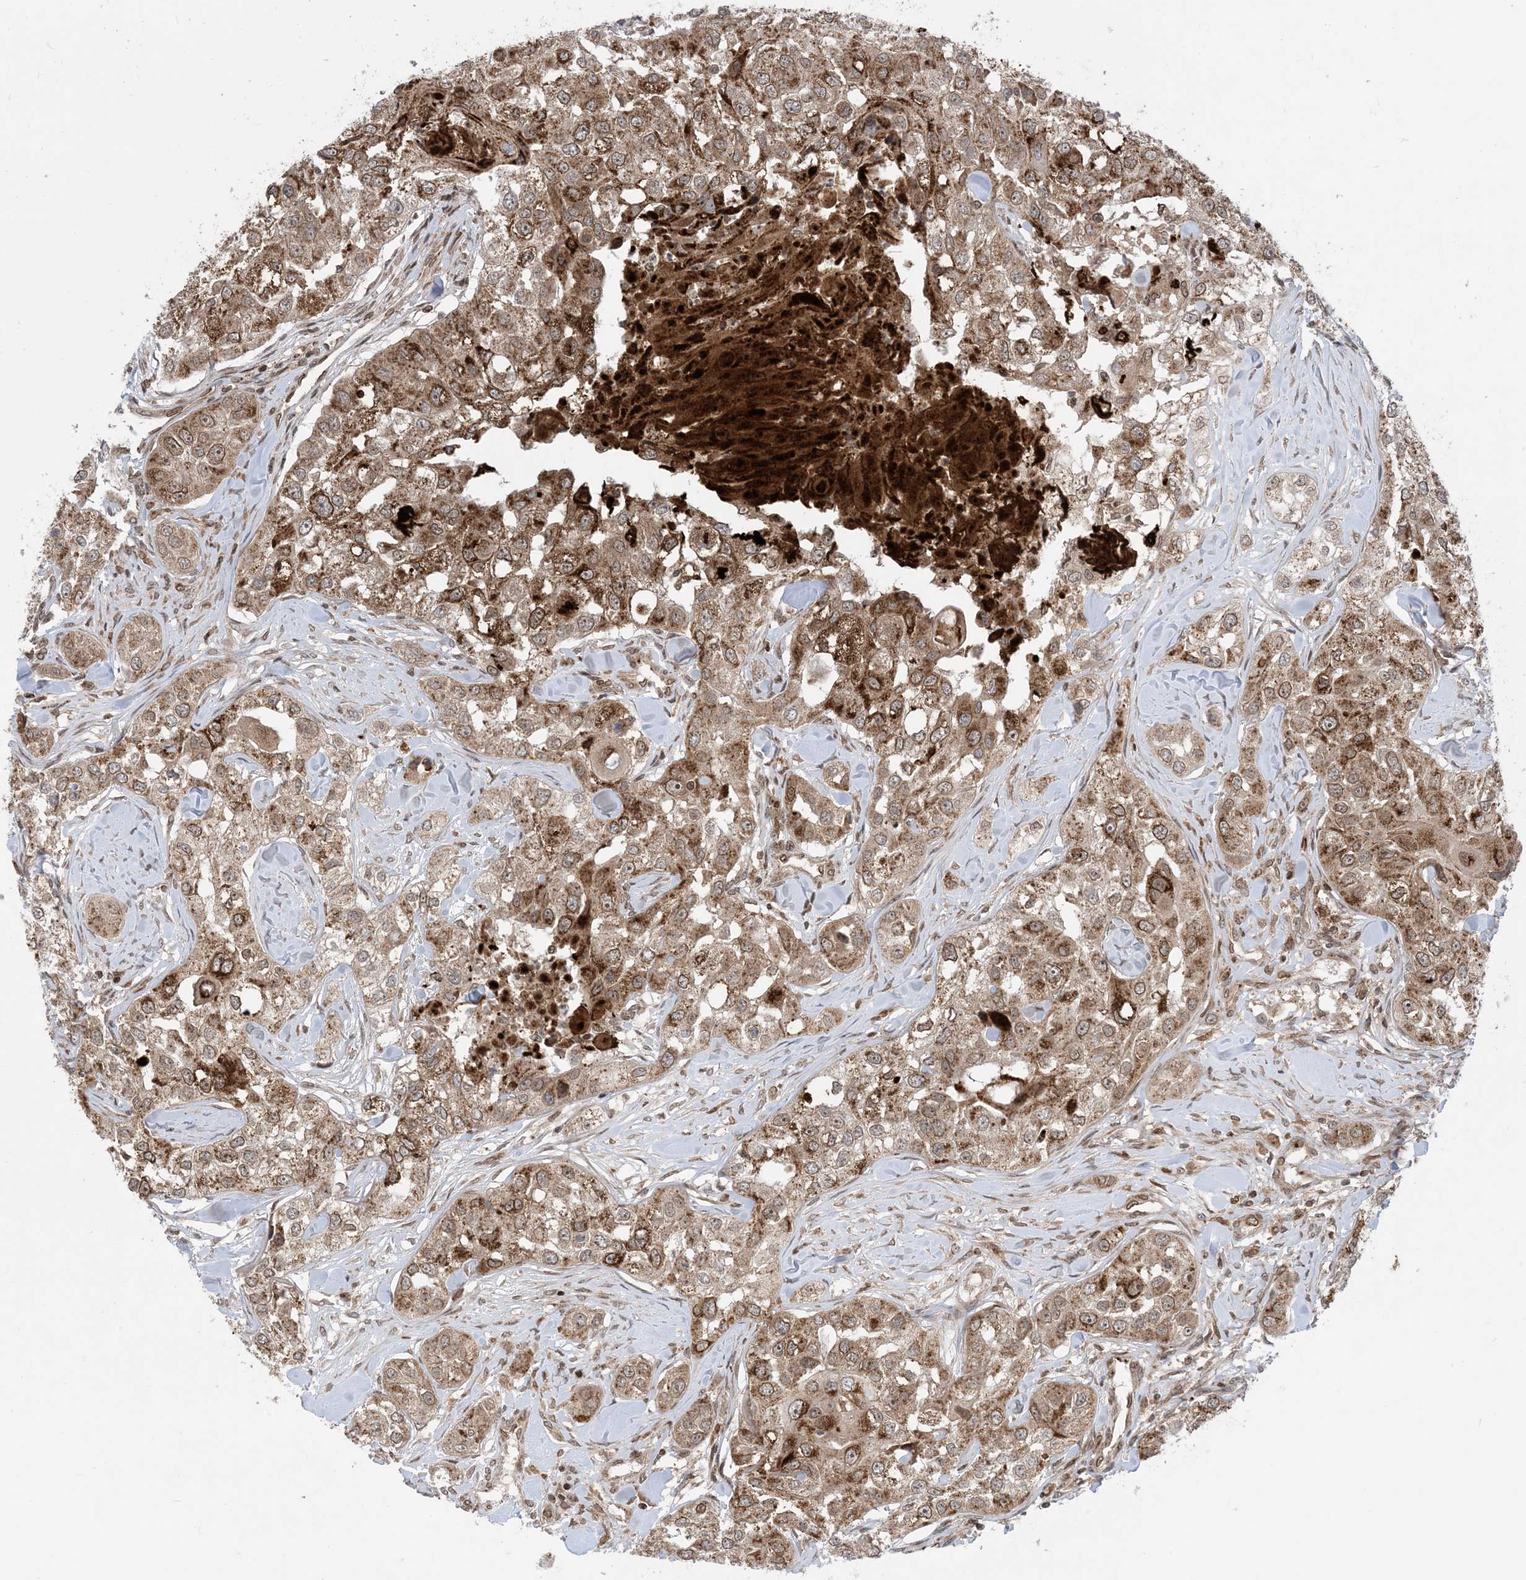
{"staining": {"intensity": "moderate", "quantity": ">75%", "location": "cytoplasmic/membranous"}, "tissue": "head and neck cancer", "cell_type": "Tumor cells", "image_type": "cancer", "snomed": [{"axis": "morphology", "description": "Normal tissue, NOS"}, {"axis": "morphology", "description": "Squamous cell carcinoma, NOS"}, {"axis": "topography", "description": "Skeletal muscle"}, {"axis": "topography", "description": "Head-Neck"}], "caption": "Protein analysis of head and neck squamous cell carcinoma tissue shows moderate cytoplasmic/membranous staining in approximately >75% of tumor cells. (IHC, brightfield microscopy, high magnification).", "gene": "CASP4", "patient": {"sex": "male", "age": 51}}